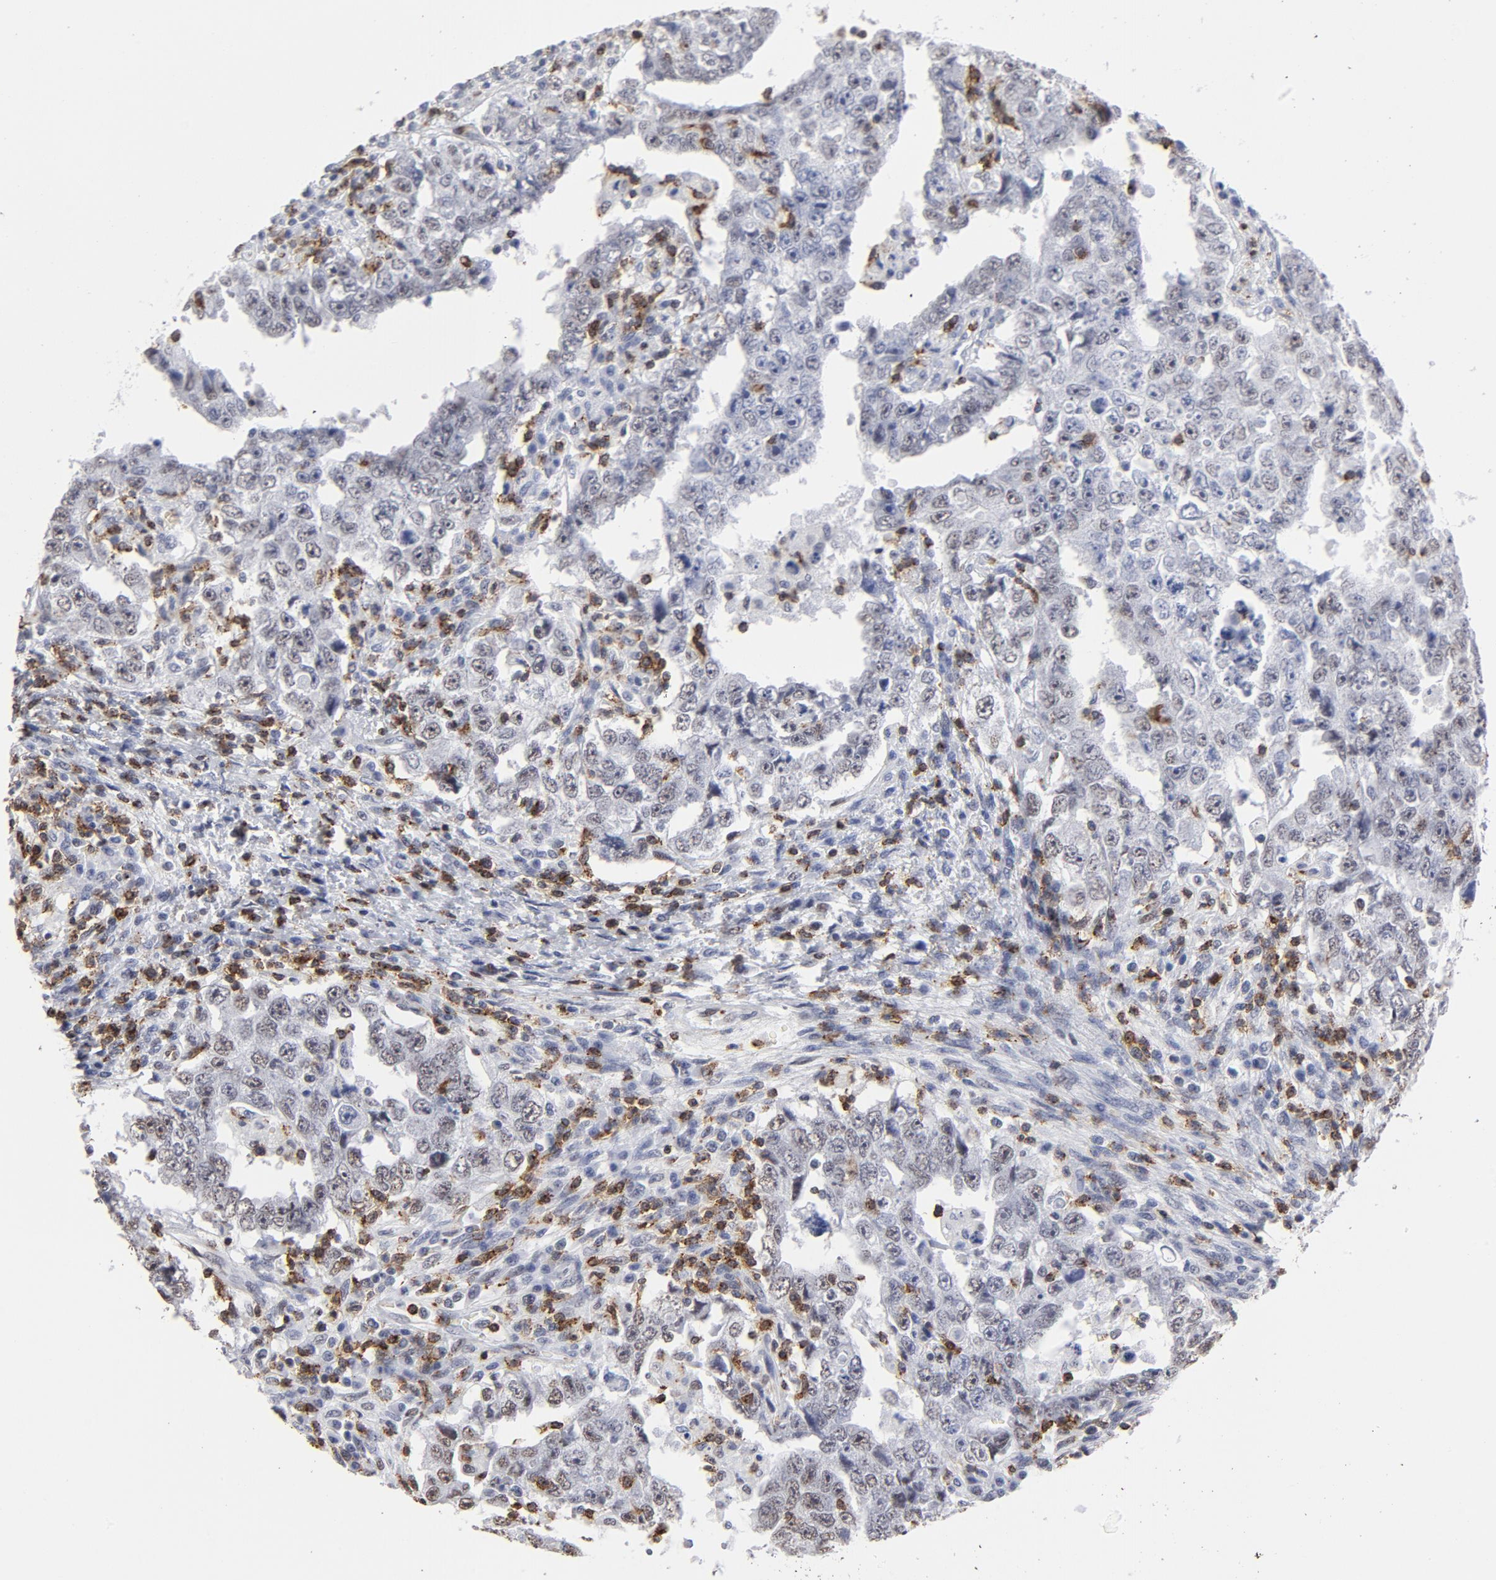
{"staining": {"intensity": "weak", "quantity": "25%-75%", "location": "nuclear"}, "tissue": "testis cancer", "cell_type": "Tumor cells", "image_type": "cancer", "snomed": [{"axis": "morphology", "description": "Carcinoma, Embryonal, NOS"}, {"axis": "topography", "description": "Testis"}], "caption": "Protein expression analysis of human embryonal carcinoma (testis) reveals weak nuclear staining in about 25%-75% of tumor cells.", "gene": "CD2", "patient": {"sex": "male", "age": 26}}